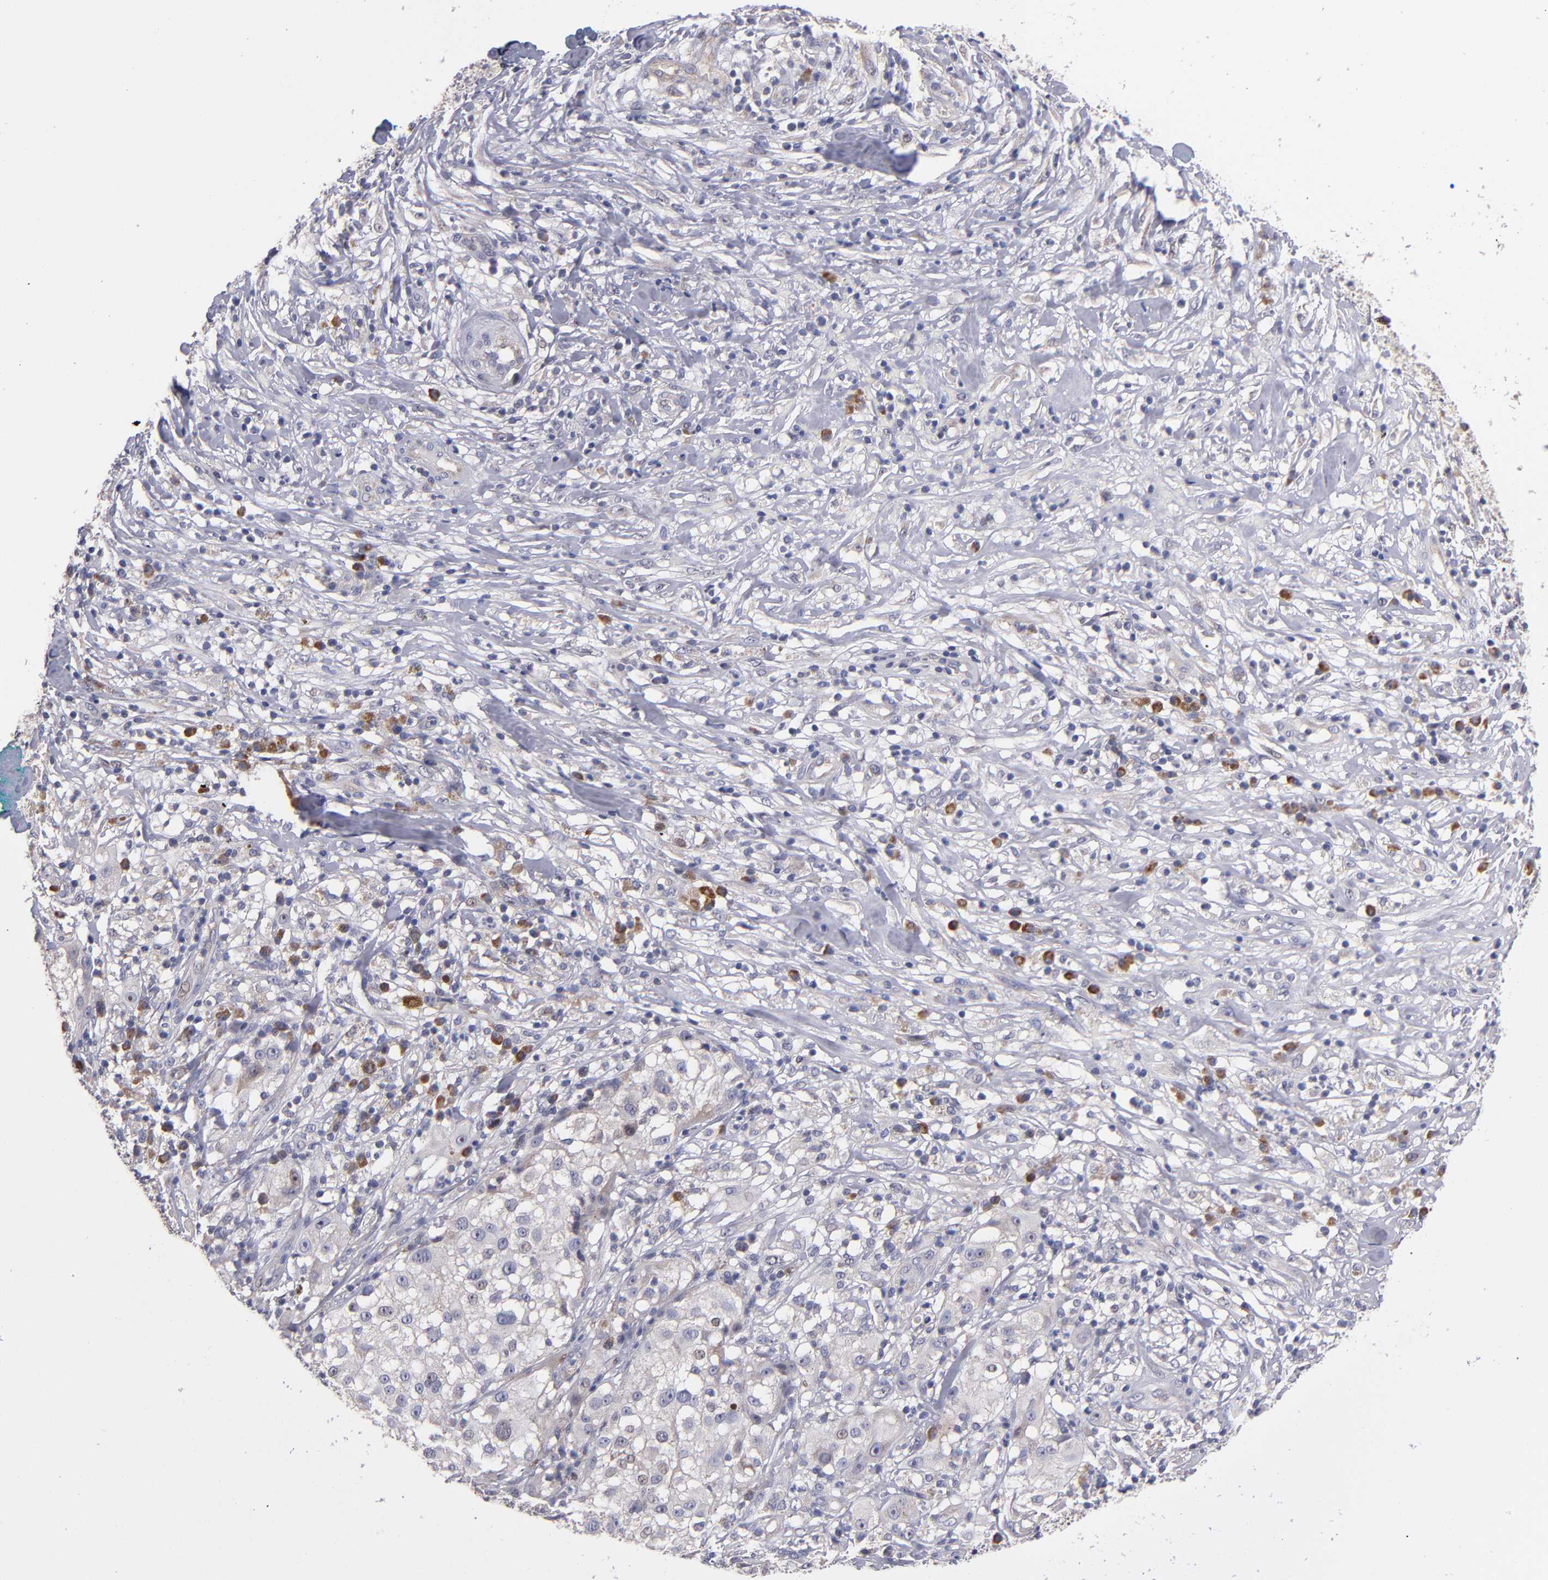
{"staining": {"intensity": "weak", "quantity": "<25%", "location": "cytoplasmic/membranous"}, "tissue": "melanoma", "cell_type": "Tumor cells", "image_type": "cancer", "snomed": [{"axis": "morphology", "description": "Necrosis, NOS"}, {"axis": "morphology", "description": "Malignant melanoma, NOS"}, {"axis": "topography", "description": "Skin"}], "caption": "Malignant melanoma stained for a protein using IHC displays no positivity tumor cells.", "gene": "EIF3L", "patient": {"sex": "female", "age": 87}}